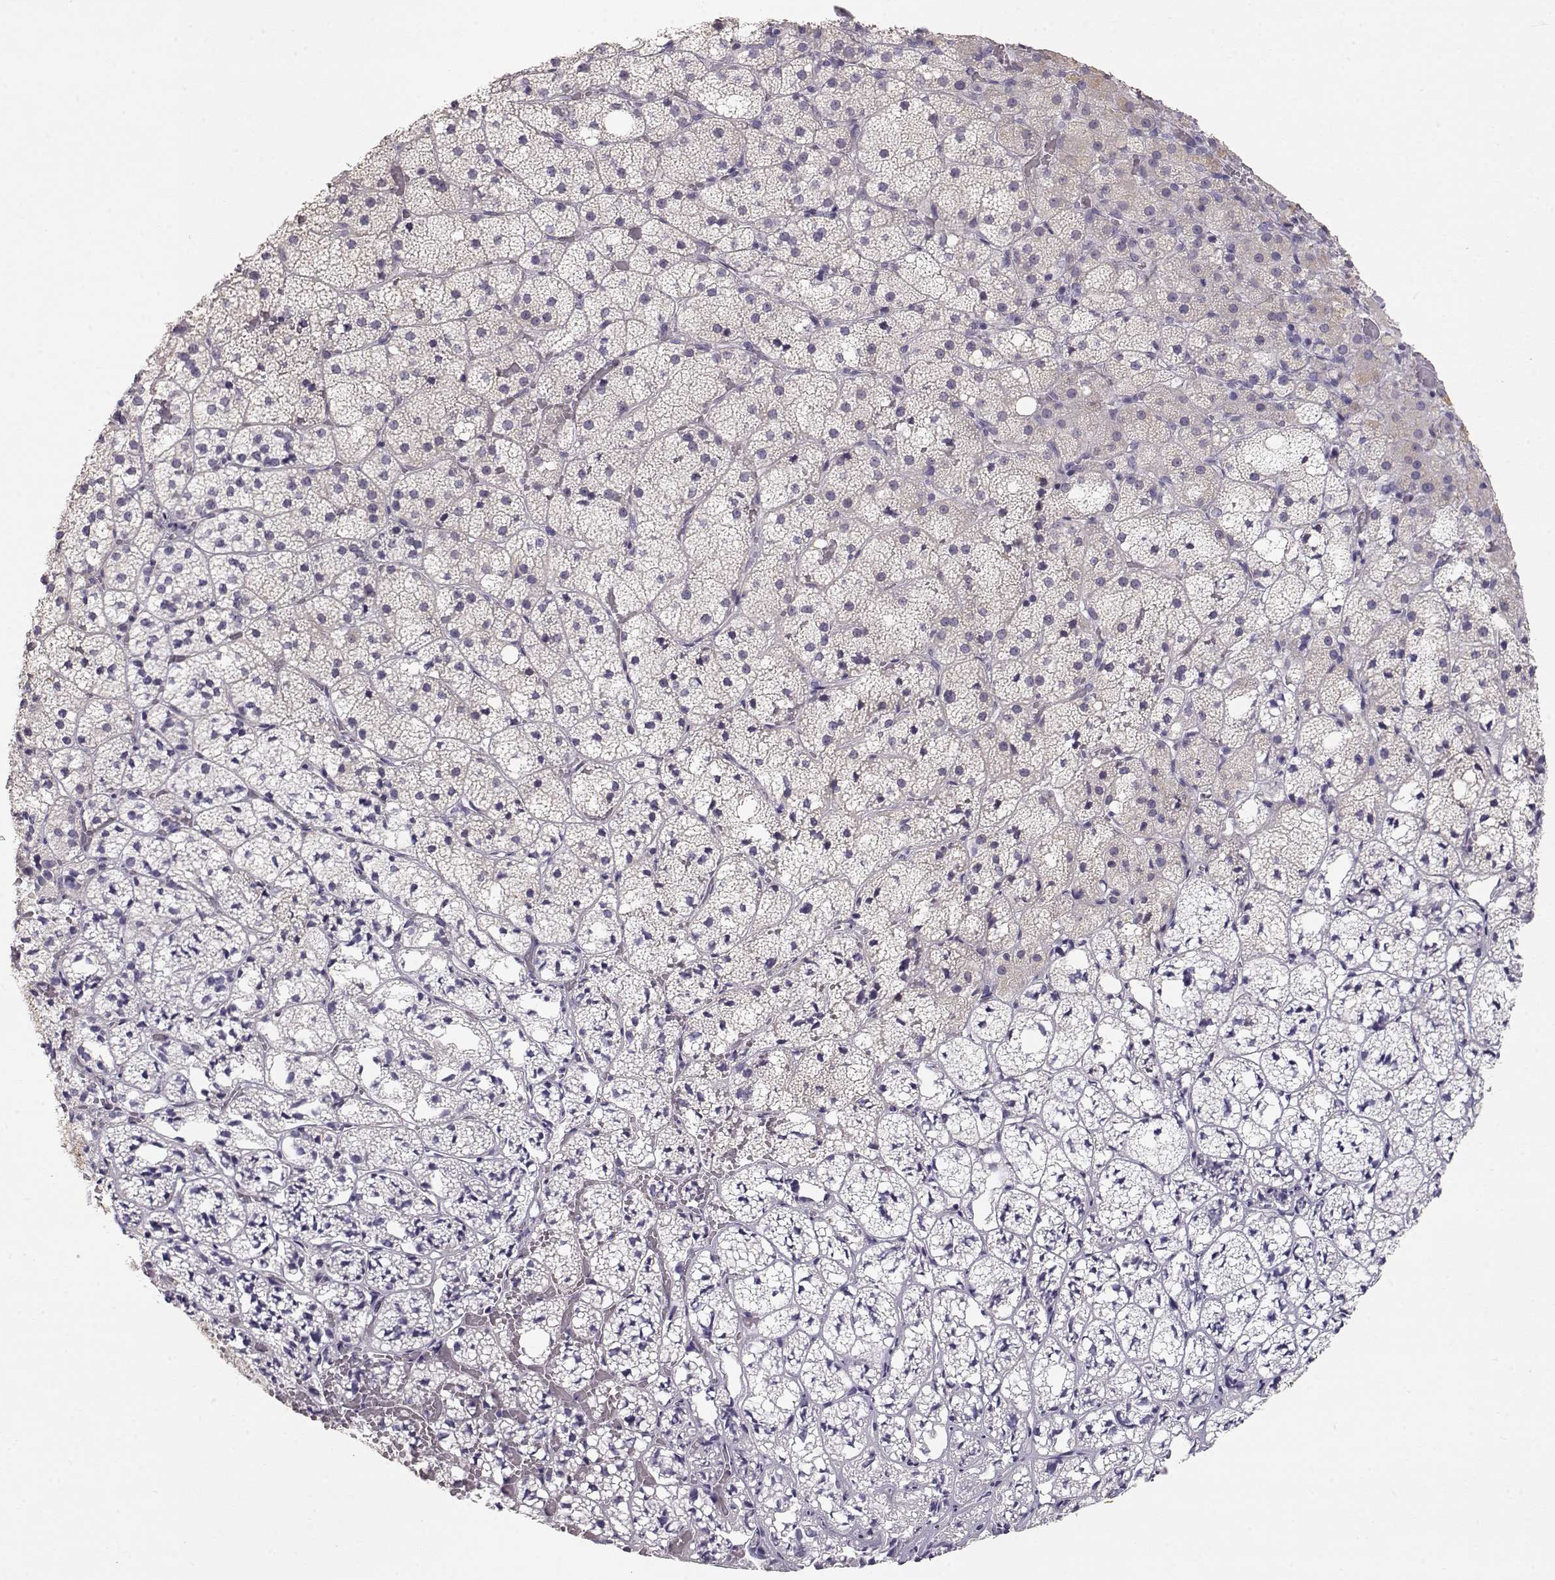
{"staining": {"intensity": "strong", "quantity": "<25%", "location": "cytoplasmic/membranous"}, "tissue": "adrenal gland", "cell_type": "Glandular cells", "image_type": "normal", "snomed": [{"axis": "morphology", "description": "Normal tissue, NOS"}, {"axis": "topography", "description": "Adrenal gland"}], "caption": "Unremarkable adrenal gland reveals strong cytoplasmic/membranous positivity in approximately <25% of glandular cells, visualized by immunohistochemistry. Immunohistochemistry (ihc) stains the protein in brown and the nuclei are stained blue.", "gene": "SLC18A1", "patient": {"sex": "male", "age": 53}}